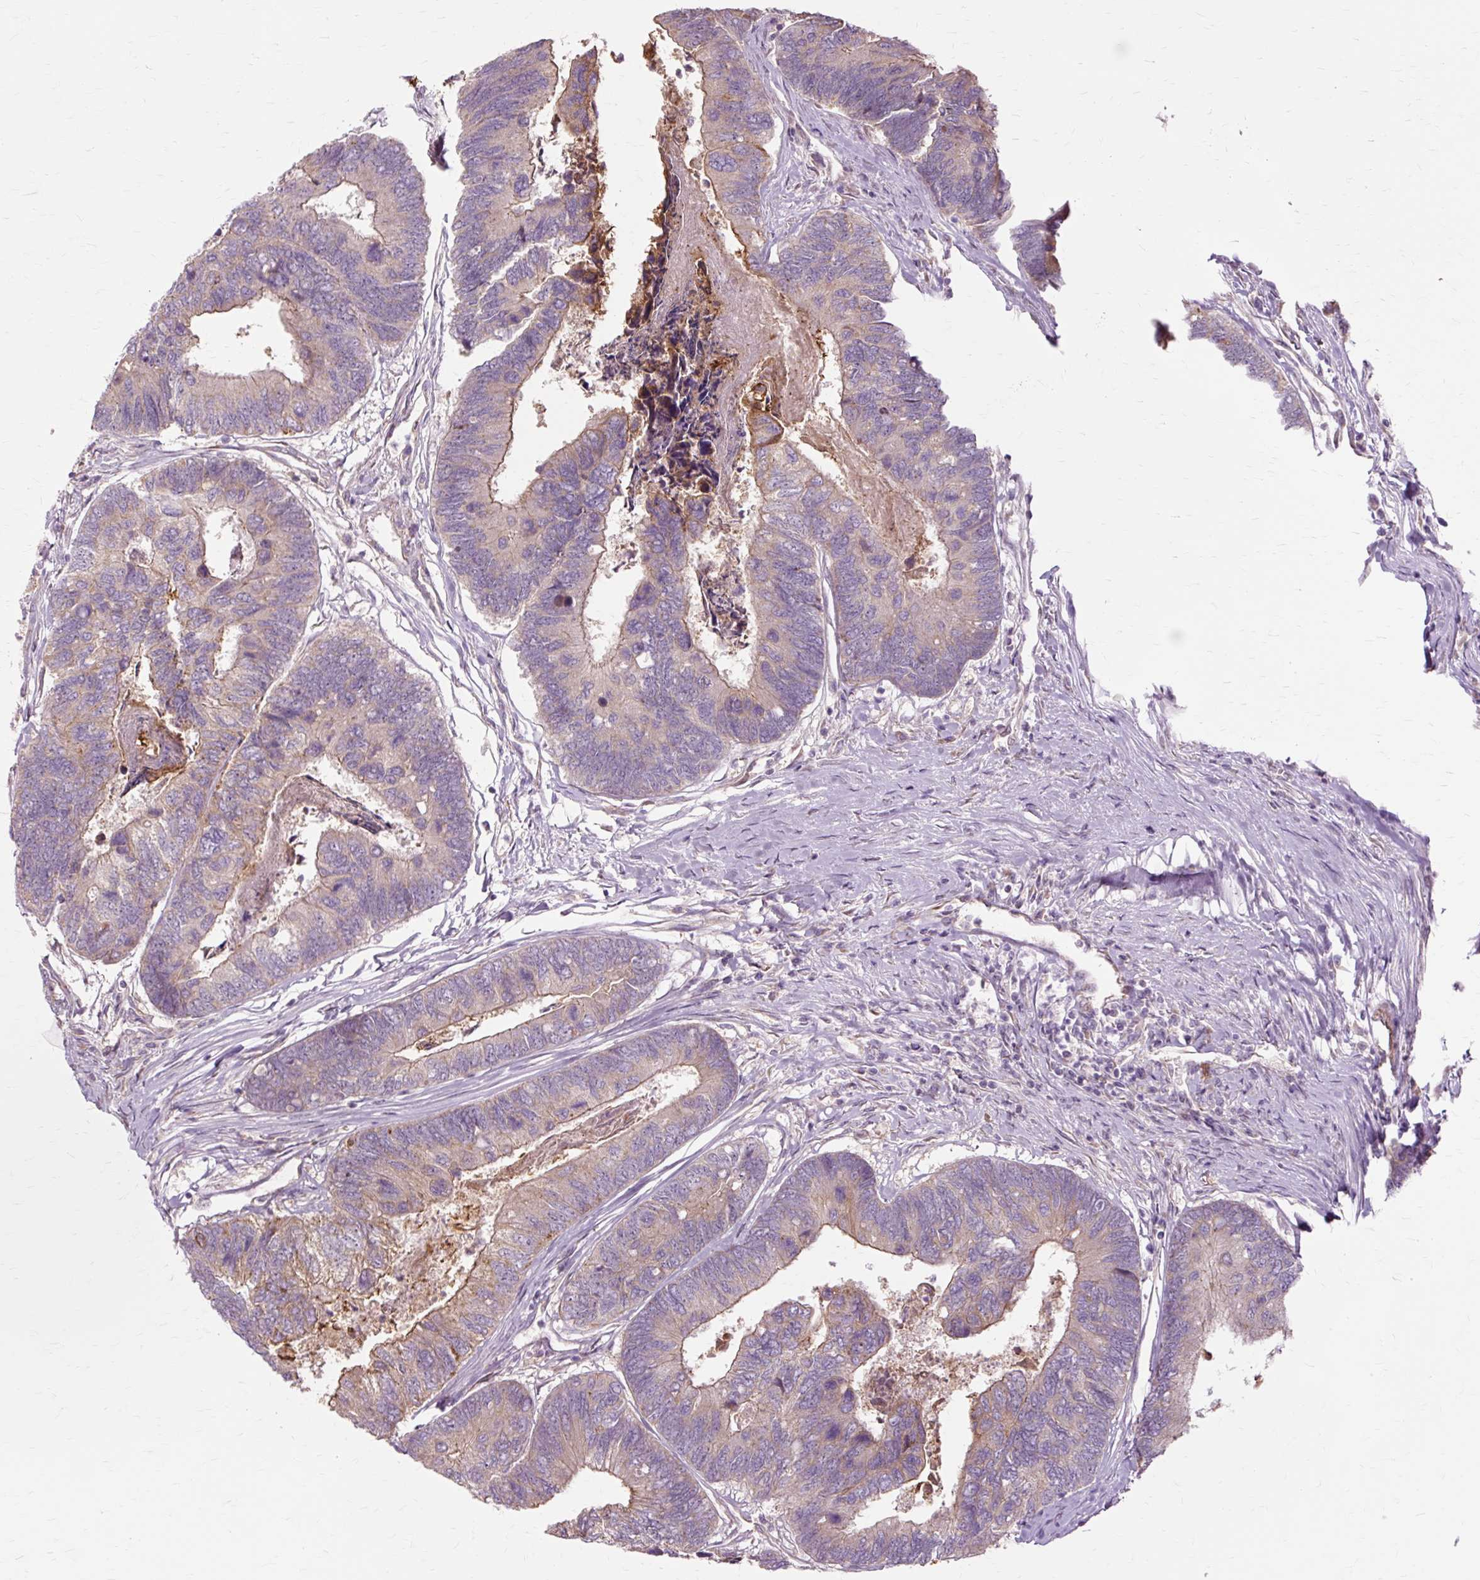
{"staining": {"intensity": "weak", "quantity": ">75%", "location": "cytoplasmic/membranous"}, "tissue": "colorectal cancer", "cell_type": "Tumor cells", "image_type": "cancer", "snomed": [{"axis": "morphology", "description": "Adenocarcinoma, NOS"}, {"axis": "topography", "description": "Colon"}], "caption": "Human adenocarcinoma (colorectal) stained with a brown dye reveals weak cytoplasmic/membranous positive expression in approximately >75% of tumor cells.", "gene": "PDZD2", "patient": {"sex": "female", "age": 67}}